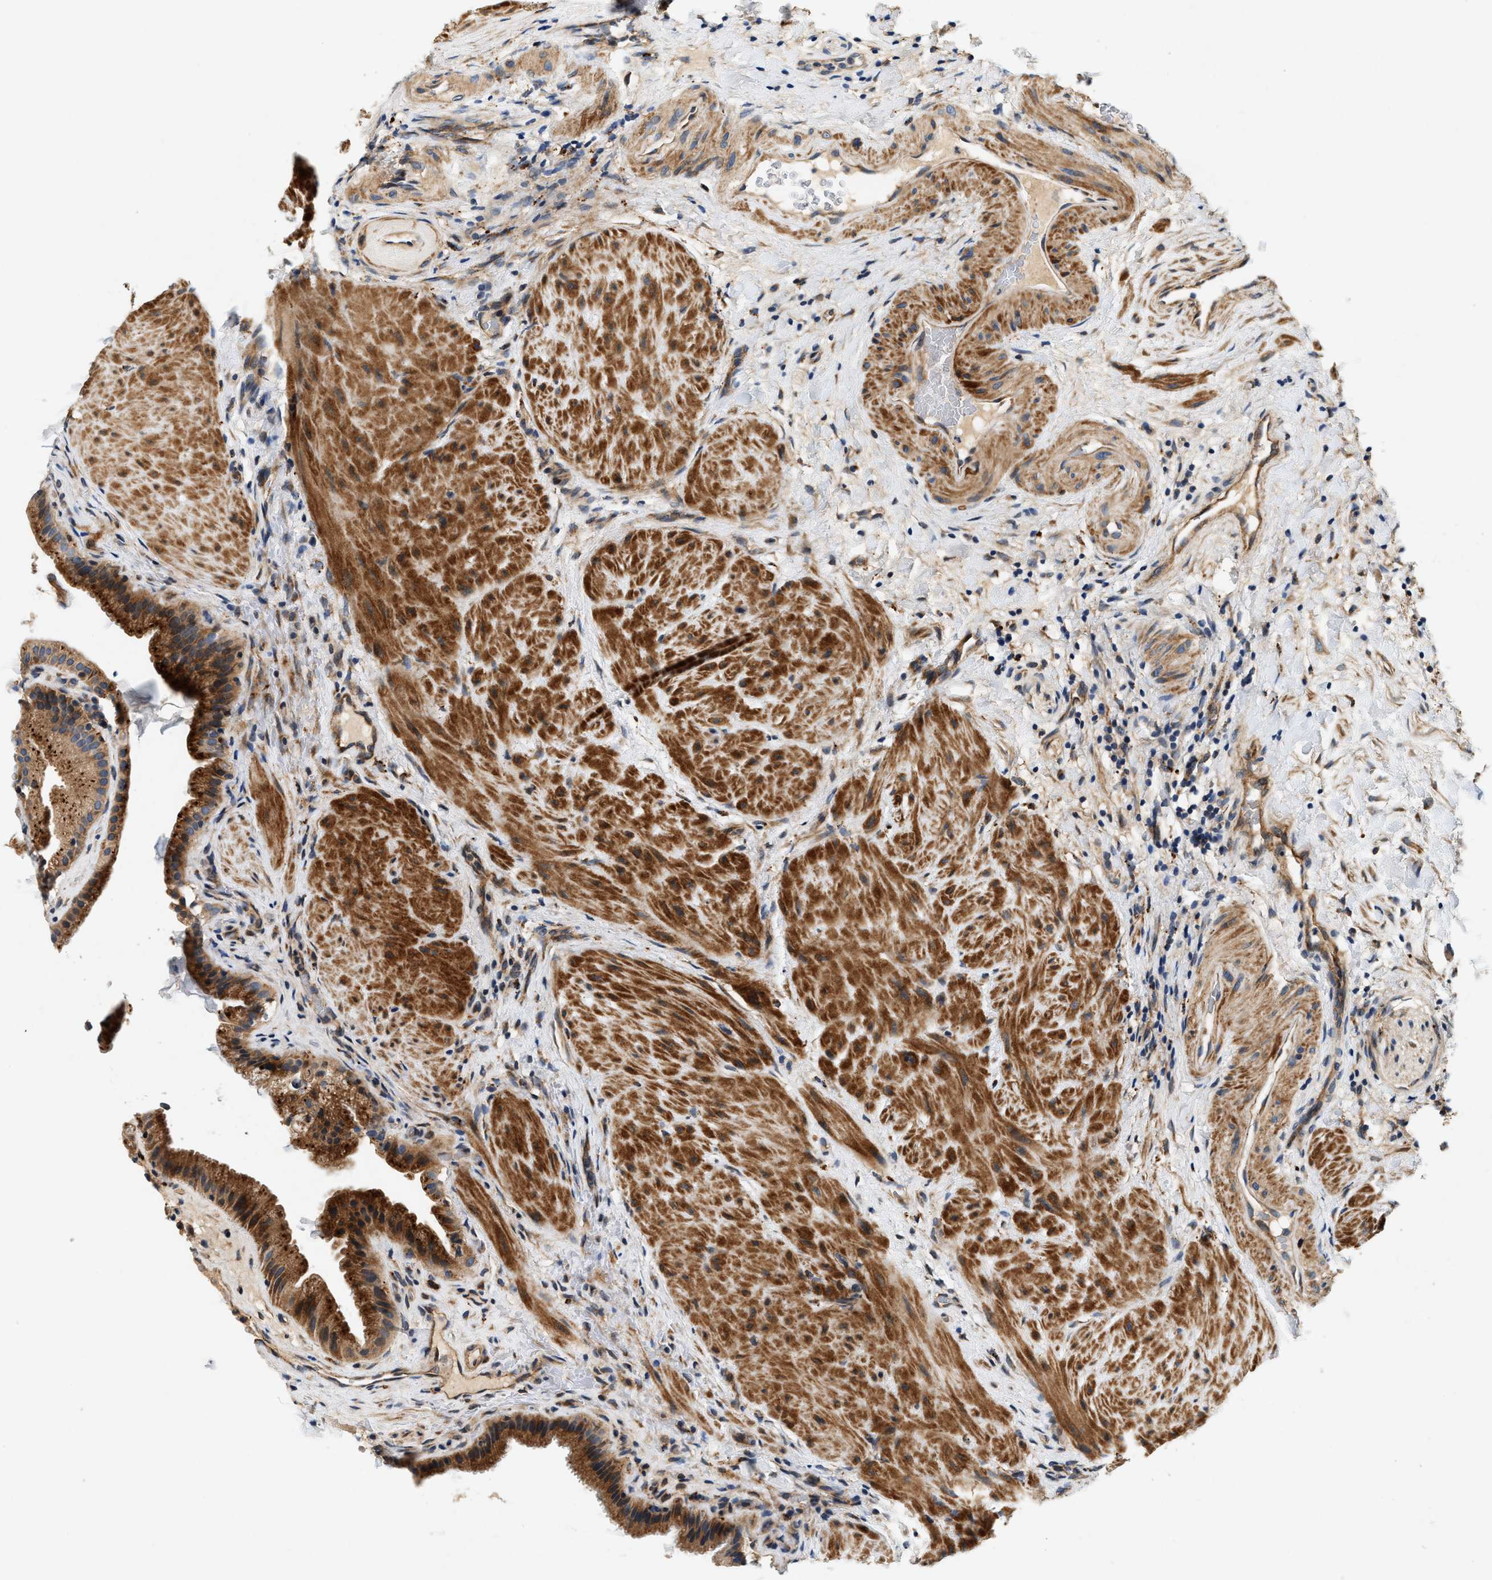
{"staining": {"intensity": "strong", "quantity": ">75%", "location": "cytoplasmic/membranous"}, "tissue": "gallbladder", "cell_type": "Glandular cells", "image_type": "normal", "snomed": [{"axis": "morphology", "description": "Normal tissue, NOS"}, {"axis": "topography", "description": "Gallbladder"}], "caption": "Immunohistochemistry image of unremarkable gallbladder stained for a protein (brown), which displays high levels of strong cytoplasmic/membranous staining in approximately >75% of glandular cells.", "gene": "DUSP10", "patient": {"sex": "male", "age": 49}}